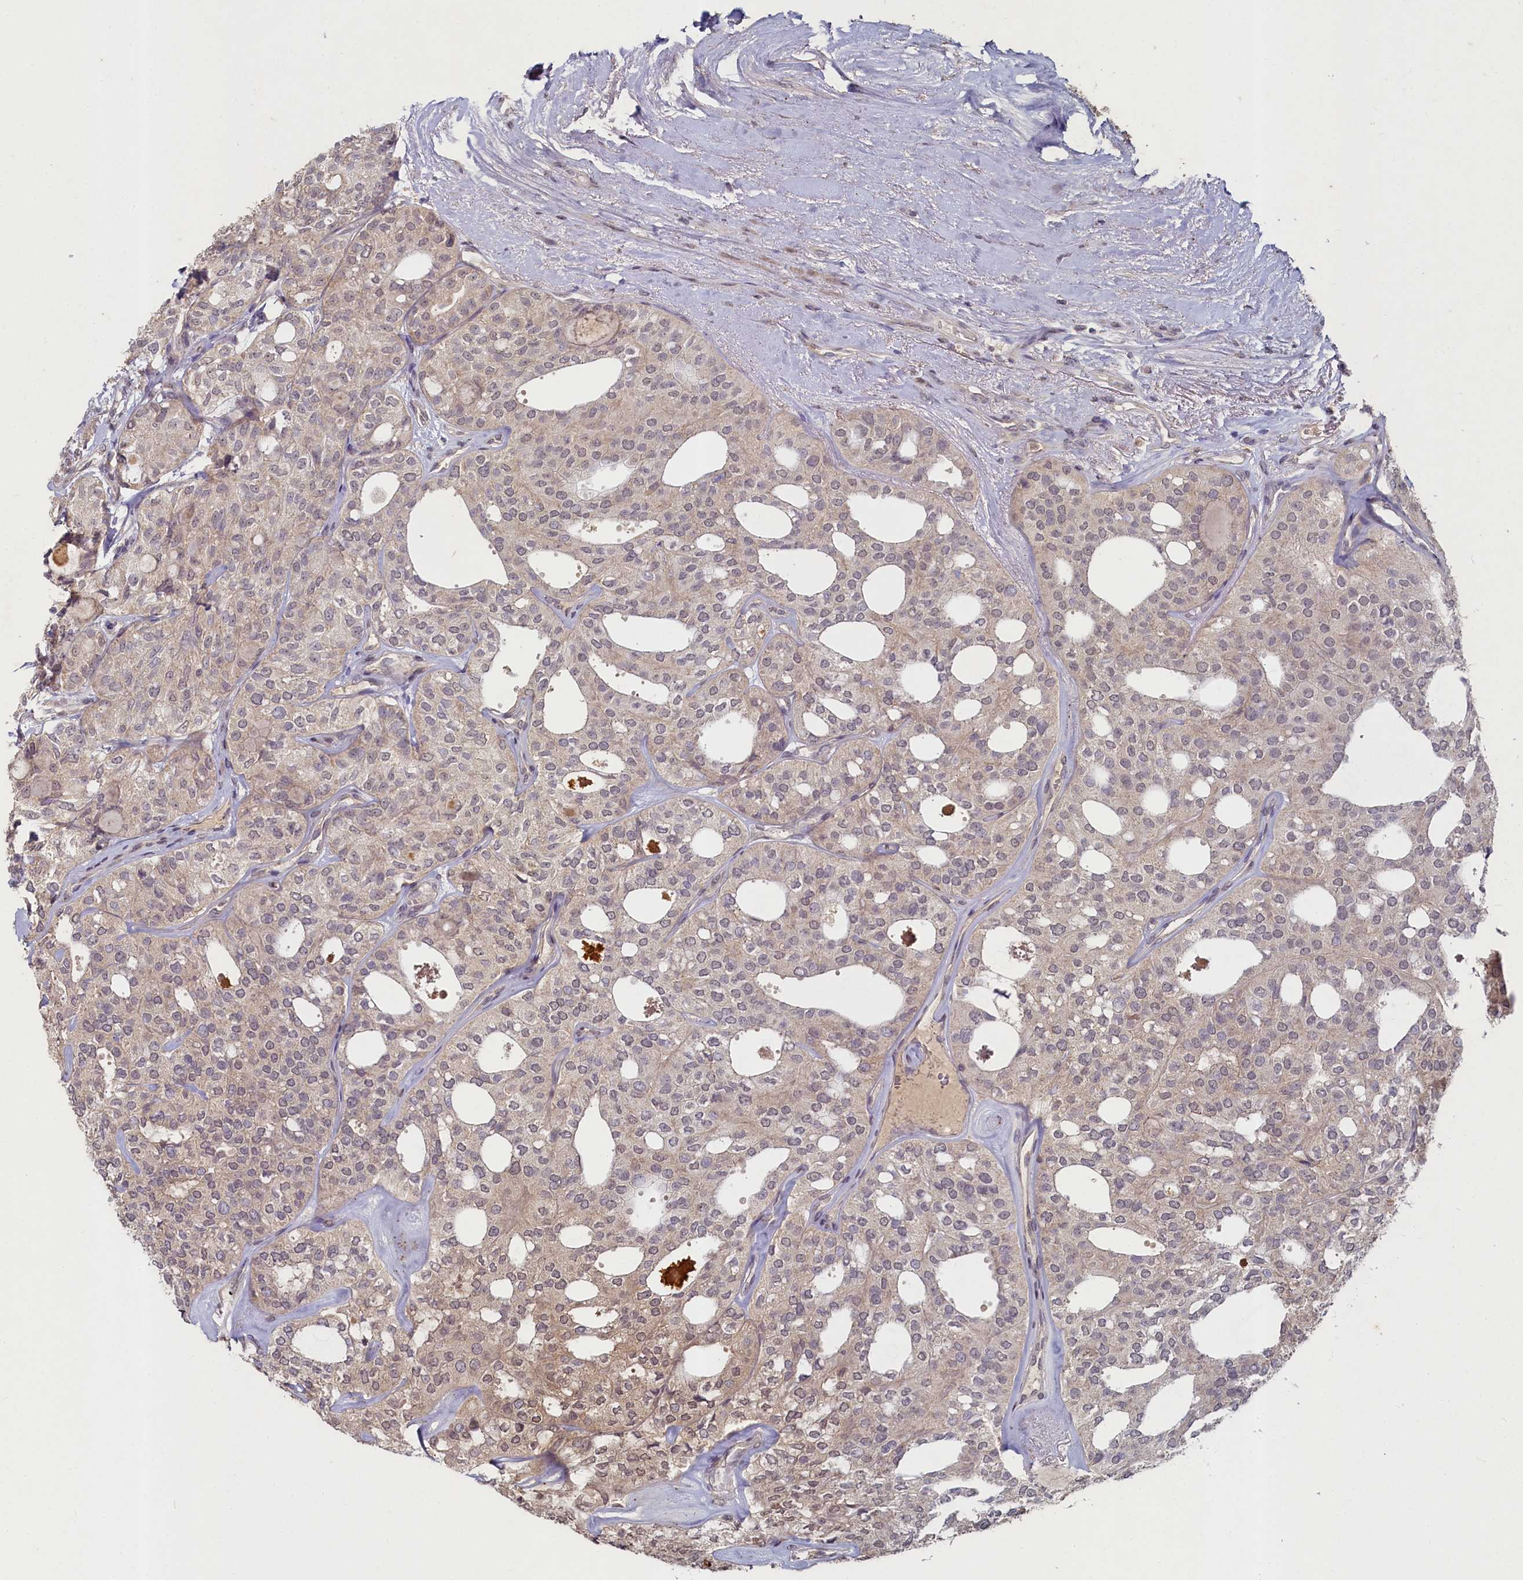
{"staining": {"intensity": "weak", "quantity": "25%-75%", "location": "cytoplasmic/membranous,nuclear"}, "tissue": "thyroid cancer", "cell_type": "Tumor cells", "image_type": "cancer", "snomed": [{"axis": "morphology", "description": "Follicular adenoma carcinoma, NOS"}, {"axis": "topography", "description": "Thyroid gland"}], "caption": "IHC of human thyroid follicular adenoma carcinoma shows low levels of weak cytoplasmic/membranous and nuclear positivity in approximately 25%-75% of tumor cells.", "gene": "HERC3", "patient": {"sex": "male", "age": 75}}